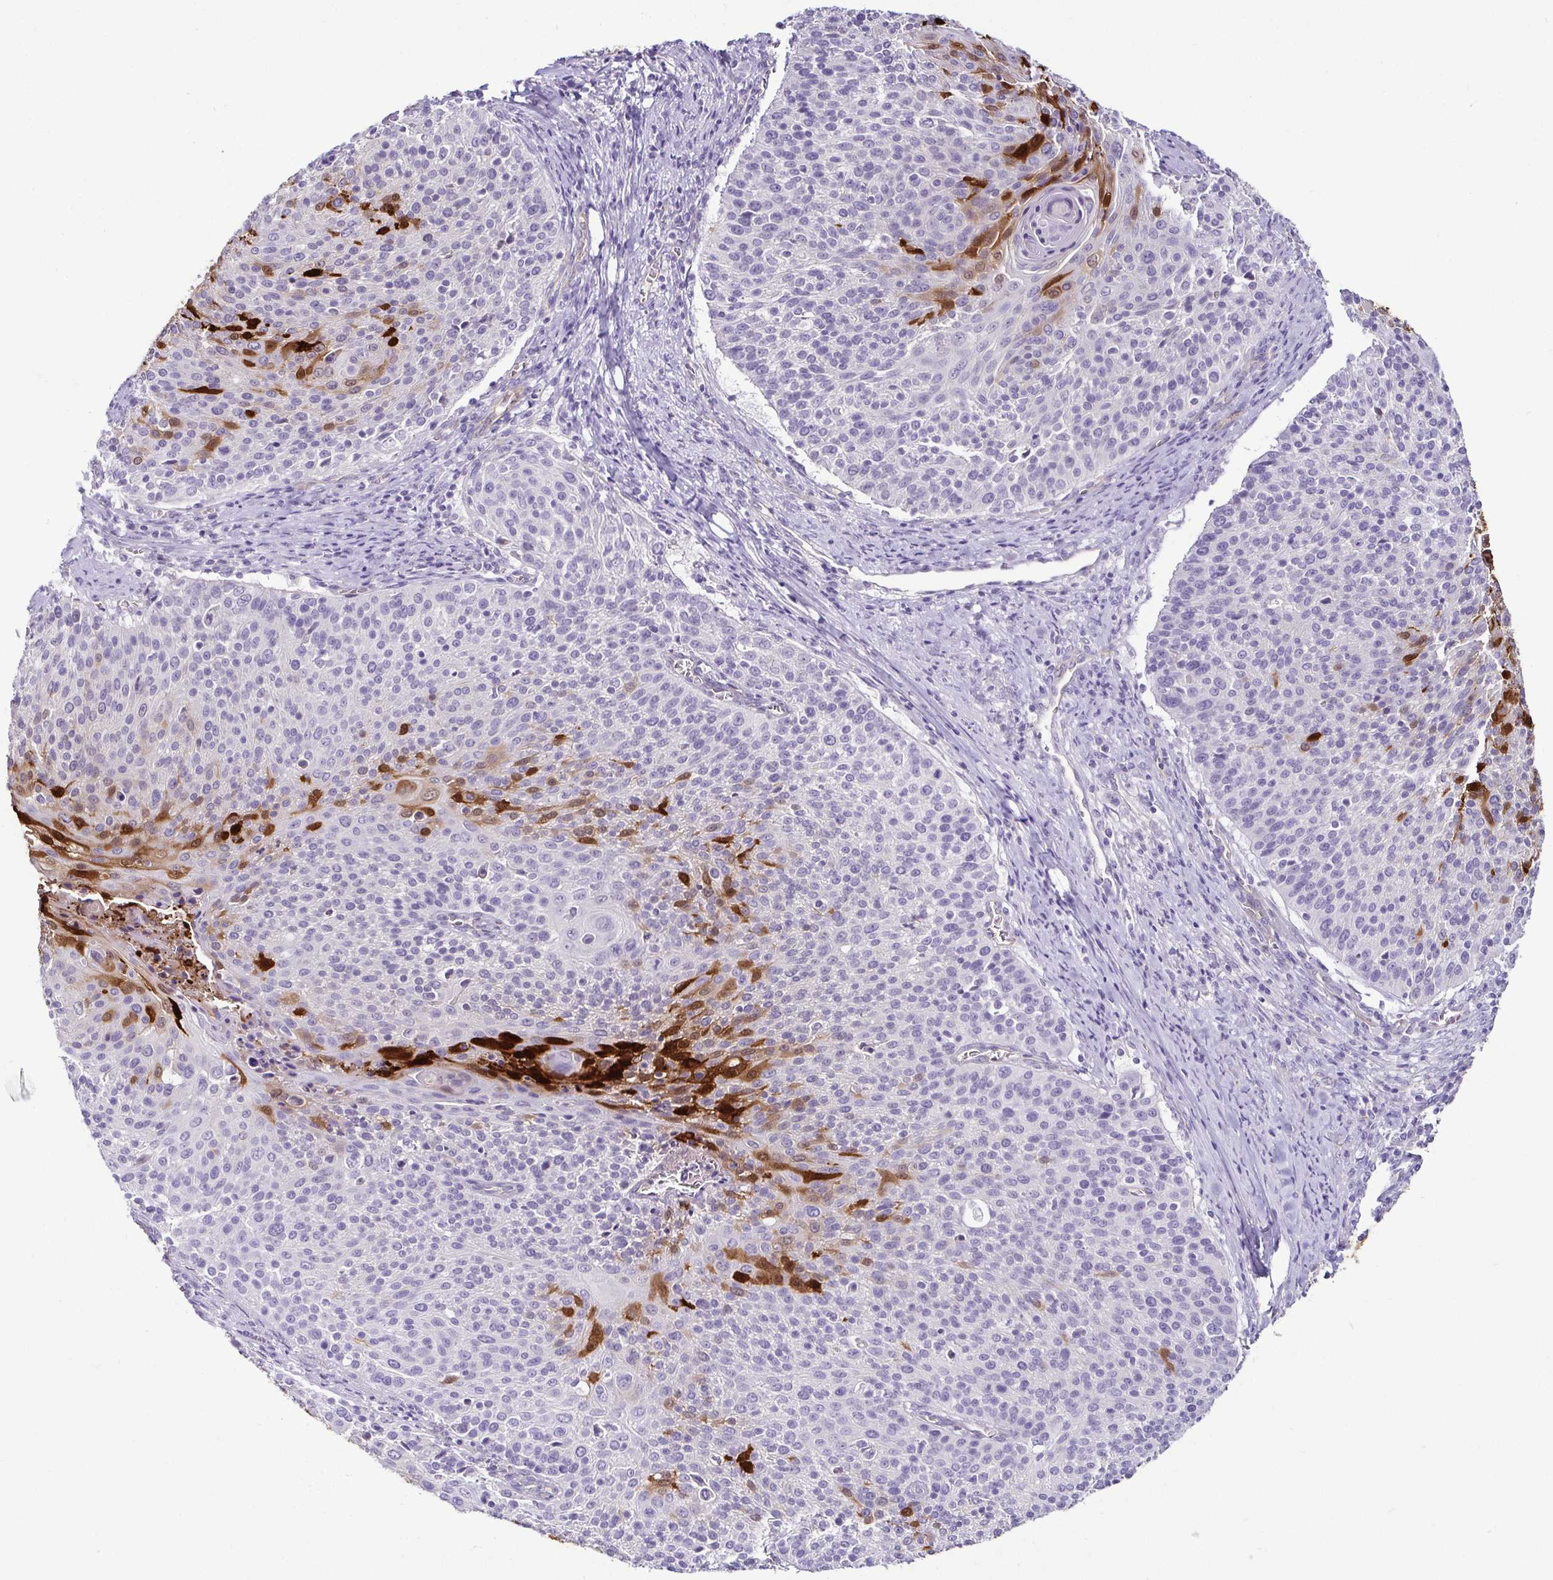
{"staining": {"intensity": "strong", "quantity": "<25%", "location": "cytoplasmic/membranous,nuclear"}, "tissue": "cervical cancer", "cell_type": "Tumor cells", "image_type": "cancer", "snomed": [{"axis": "morphology", "description": "Squamous cell carcinoma, NOS"}, {"axis": "topography", "description": "Cervix"}], "caption": "A brown stain highlights strong cytoplasmic/membranous and nuclear positivity of a protein in cervical cancer tumor cells.", "gene": "CASP14", "patient": {"sex": "female", "age": 31}}